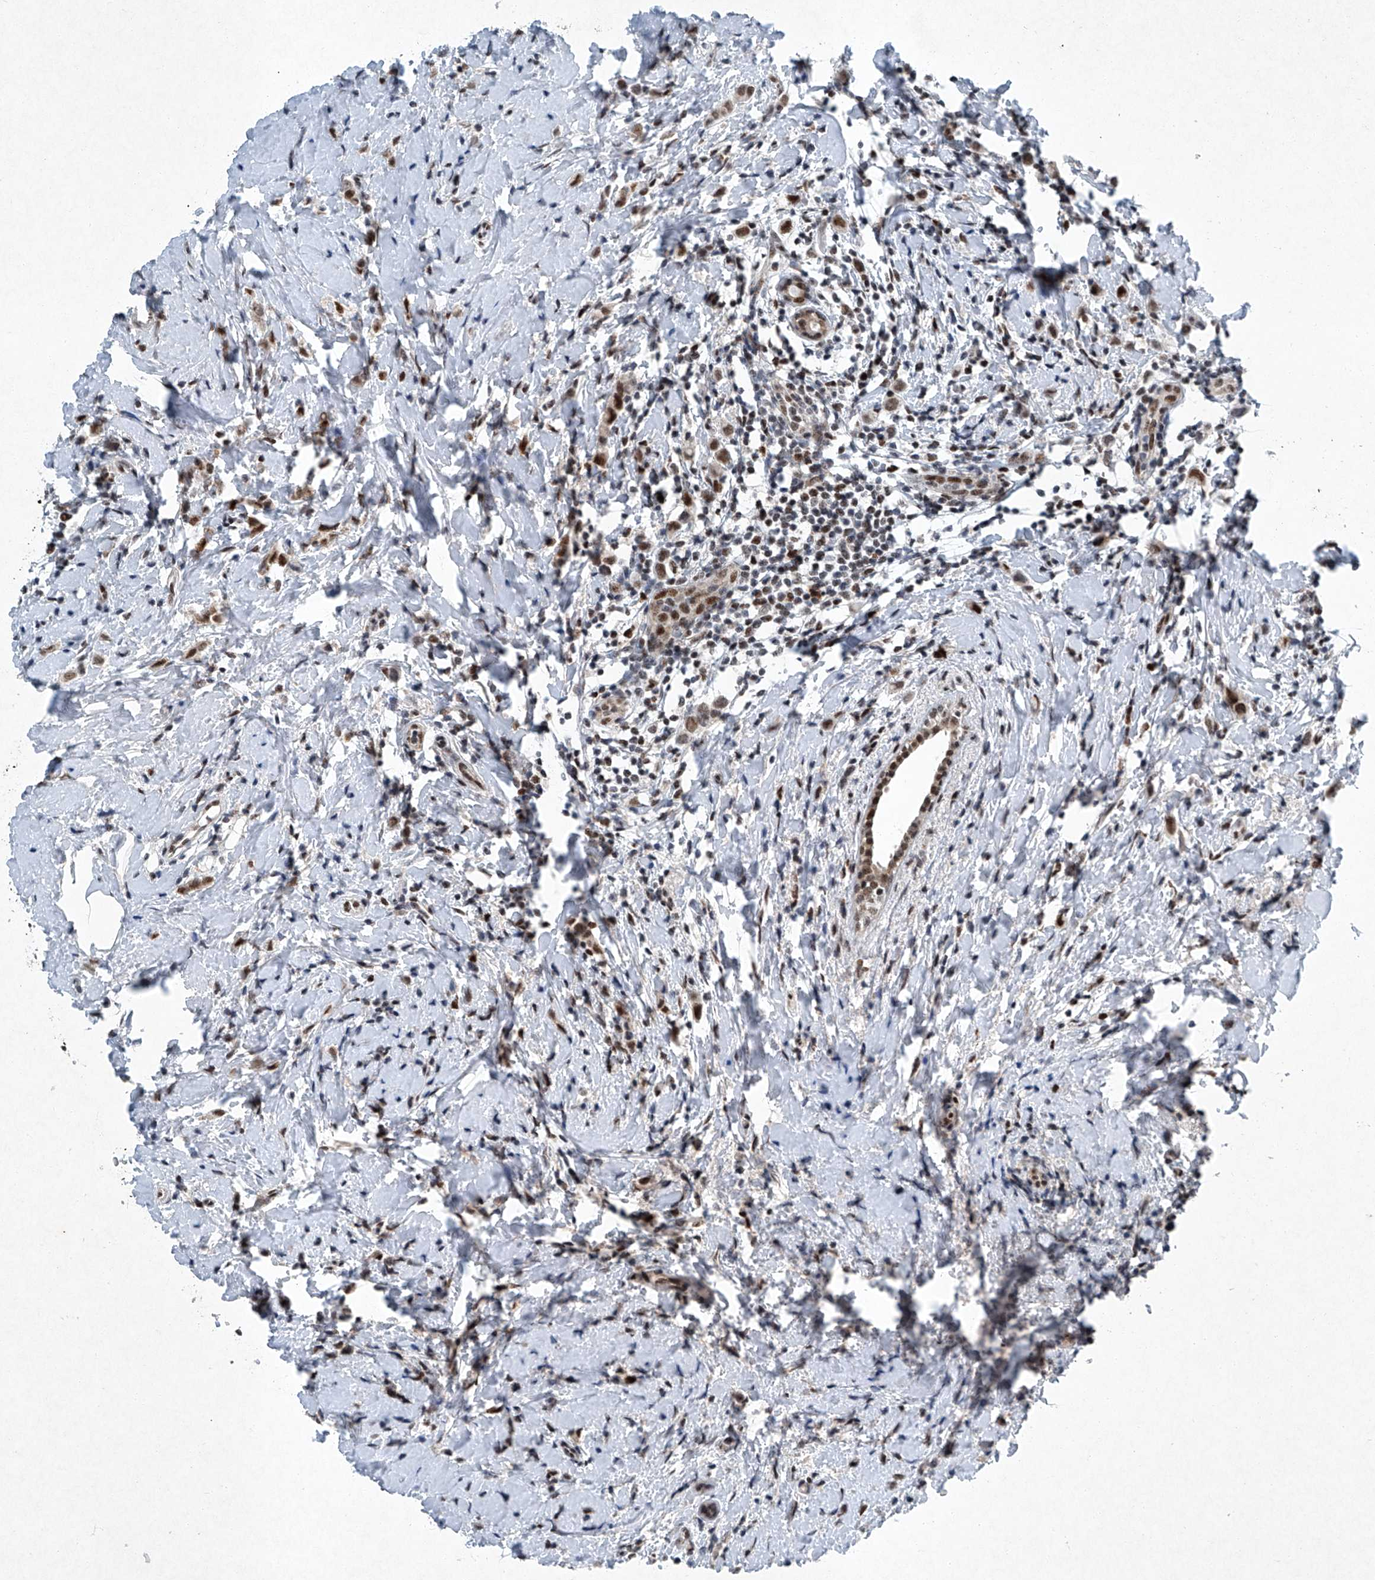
{"staining": {"intensity": "moderate", "quantity": ">75%", "location": "nuclear"}, "tissue": "breast cancer", "cell_type": "Tumor cells", "image_type": "cancer", "snomed": [{"axis": "morphology", "description": "Lobular carcinoma"}, {"axis": "topography", "description": "Breast"}], "caption": "Breast cancer stained with a protein marker exhibits moderate staining in tumor cells.", "gene": "TFDP1", "patient": {"sex": "female", "age": 47}}